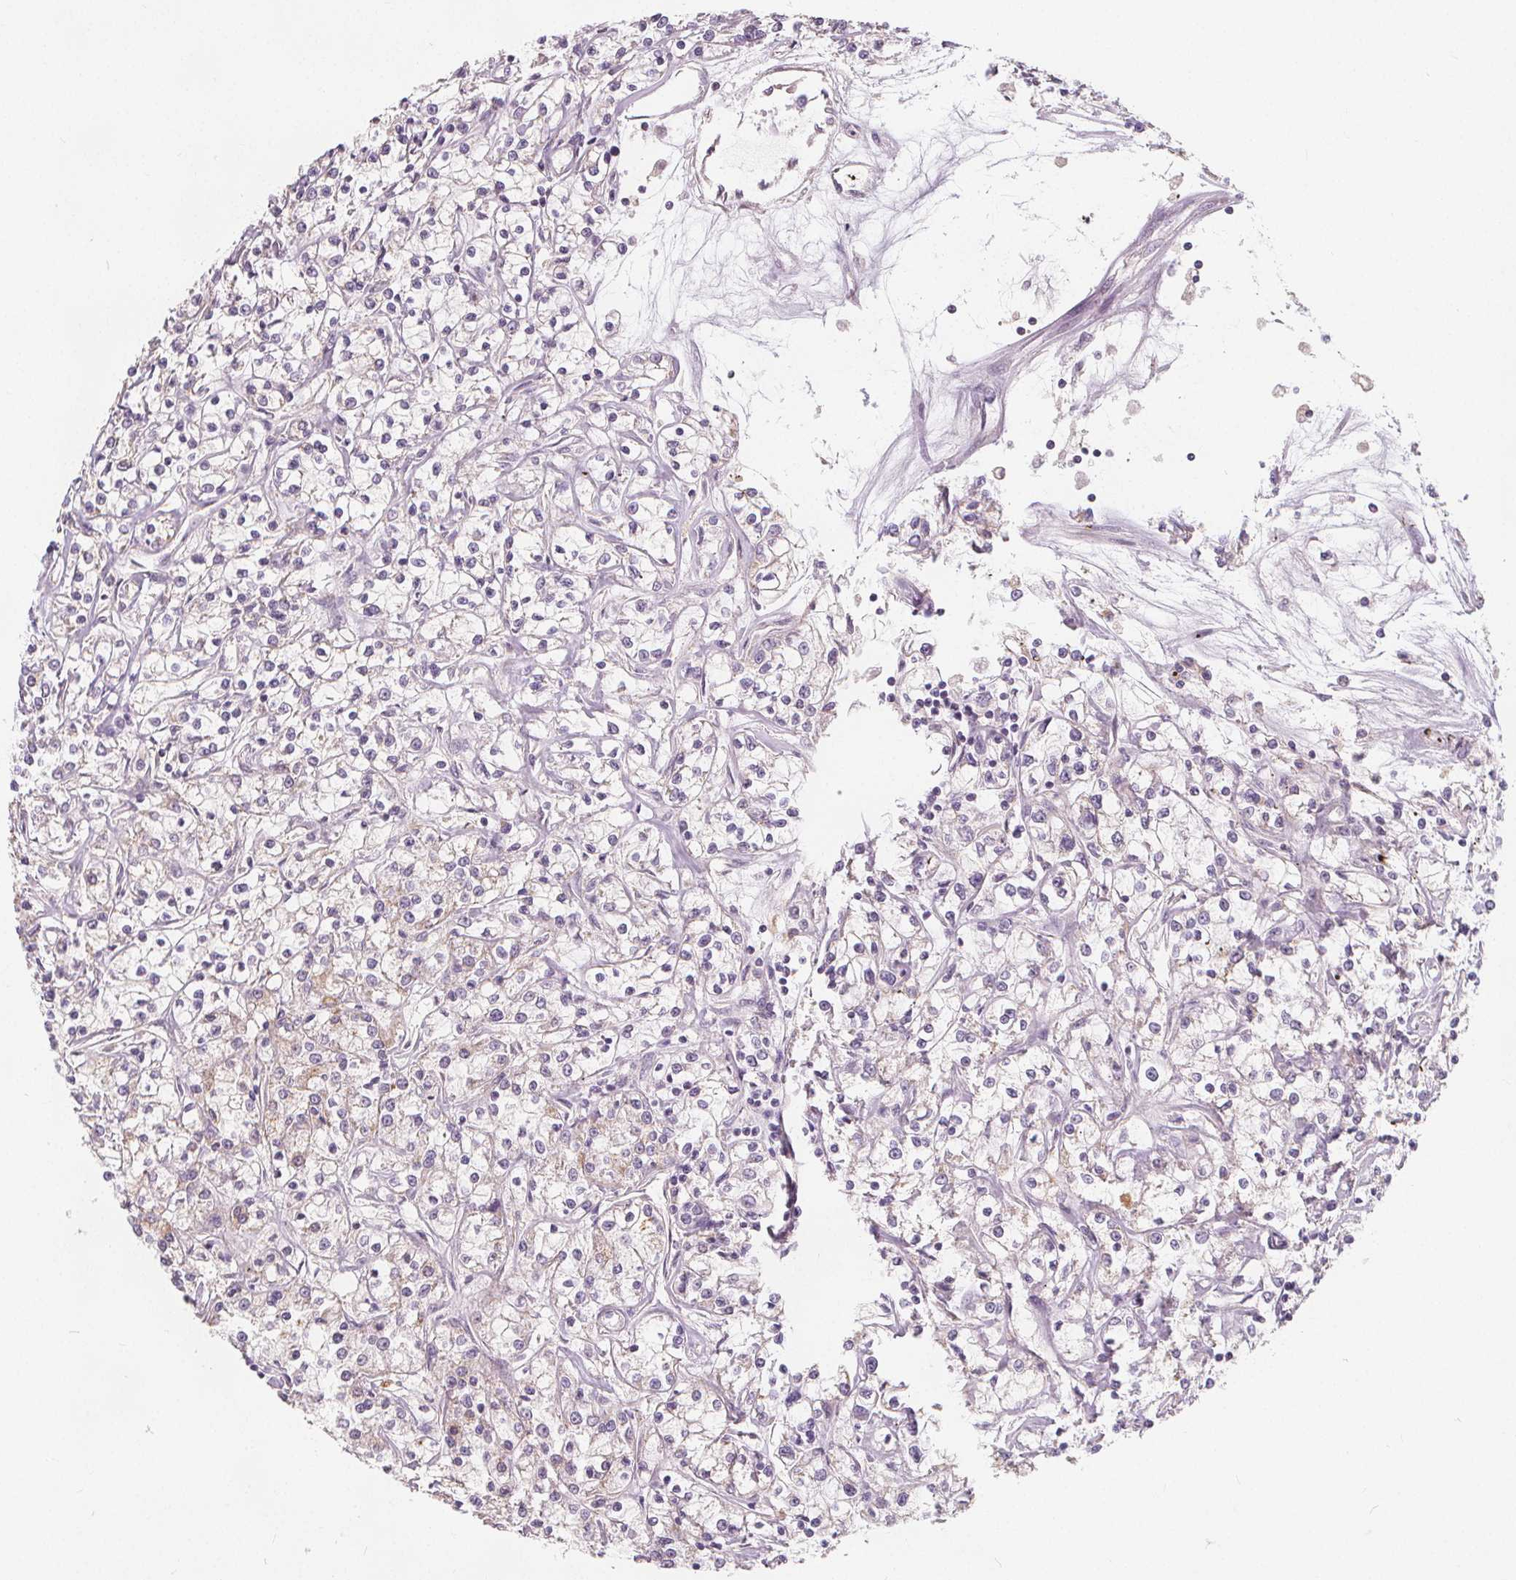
{"staining": {"intensity": "negative", "quantity": "none", "location": "none"}, "tissue": "renal cancer", "cell_type": "Tumor cells", "image_type": "cancer", "snomed": [{"axis": "morphology", "description": "Adenocarcinoma, NOS"}, {"axis": "topography", "description": "Kidney"}], "caption": "There is no significant expression in tumor cells of renal cancer (adenocarcinoma). (DAB (3,3'-diaminobenzidine) immunohistochemistry (IHC) visualized using brightfield microscopy, high magnification).", "gene": "DRC3", "patient": {"sex": "female", "age": 59}}